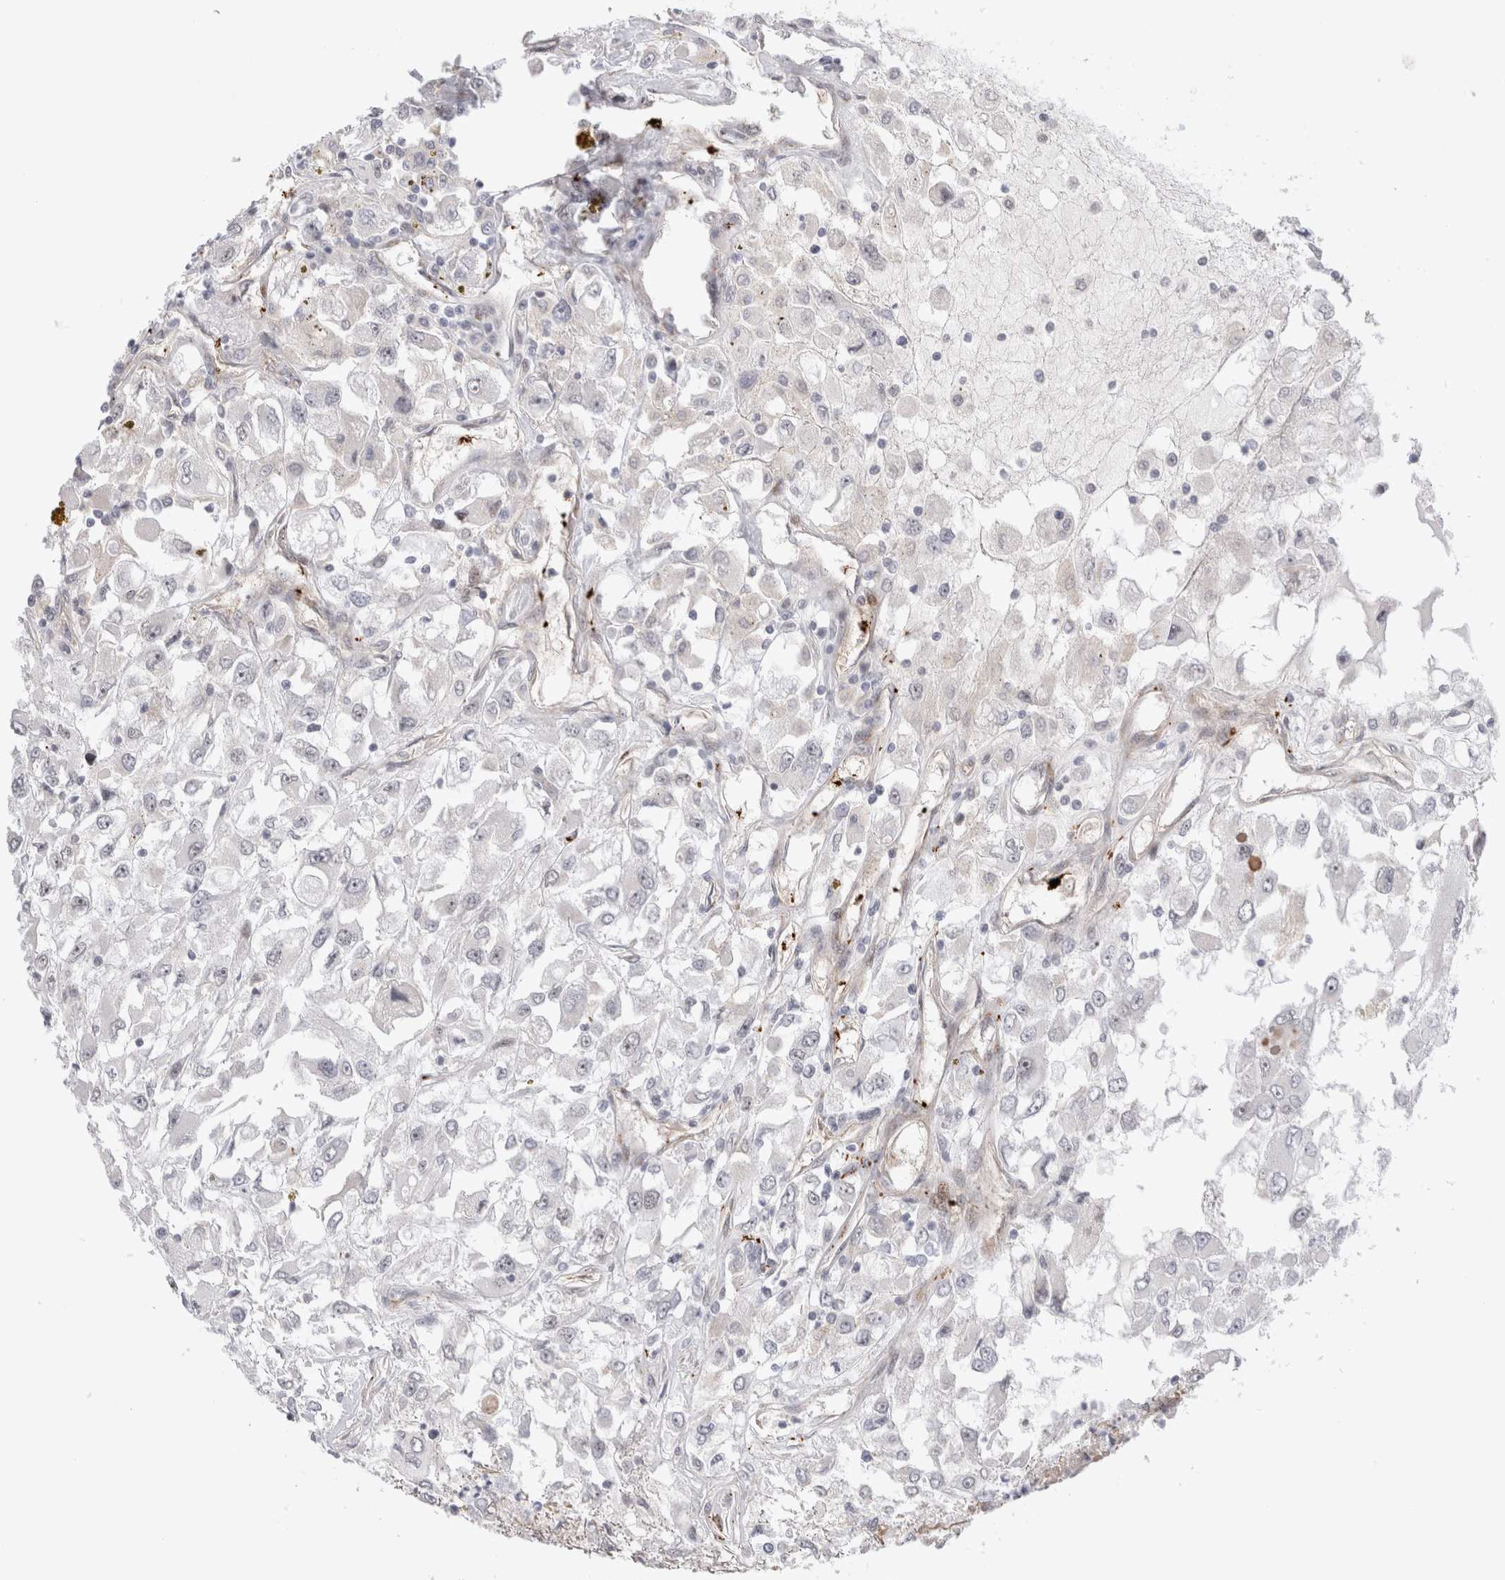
{"staining": {"intensity": "weak", "quantity": "<25%", "location": "cytoplasmic/membranous"}, "tissue": "renal cancer", "cell_type": "Tumor cells", "image_type": "cancer", "snomed": [{"axis": "morphology", "description": "Adenocarcinoma, NOS"}, {"axis": "topography", "description": "Kidney"}], "caption": "The image displays no significant expression in tumor cells of adenocarcinoma (renal).", "gene": "VPS28", "patient": {"sex": "female", "age": 52}}